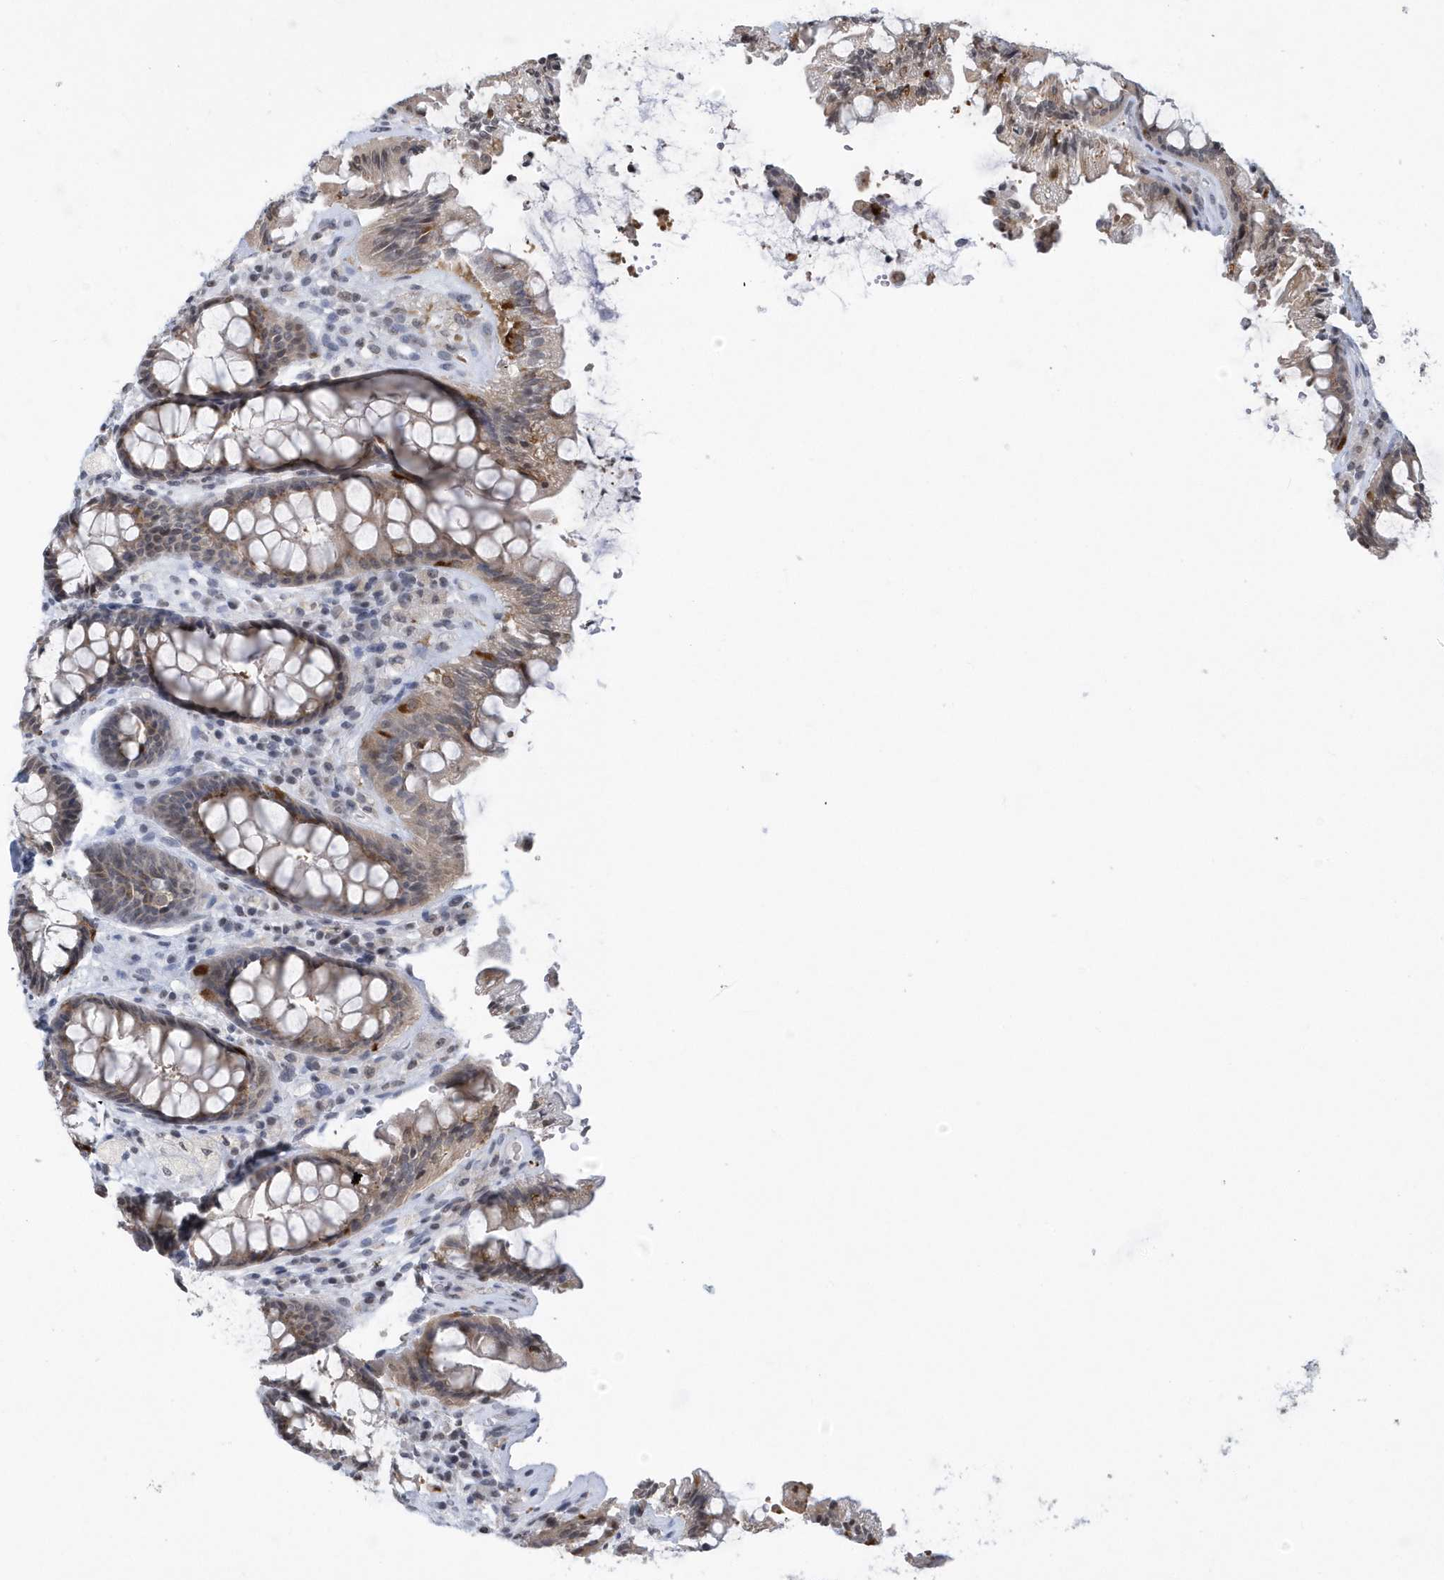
{"staining": {"intensity": "strong", "quantity": "<25%", "location": "cytoplasmic/membranous"}, "tissue": "rectum", "cell_type": "Glandular cells", "image_type": "normal", "snomed": [{"axis": "morphology", "description": "Normal tissue, NOS"}, {"axis": "topography", "description": "Rectum"}], "caption": "High-power microscopy captured an IHC image of normal rectum, revealing strong cytoplasmic/membranous expression in approximately <25% of glandular cells.", "gene": "VWA5B2", "patient": {"sex": "female", "age": 46}}